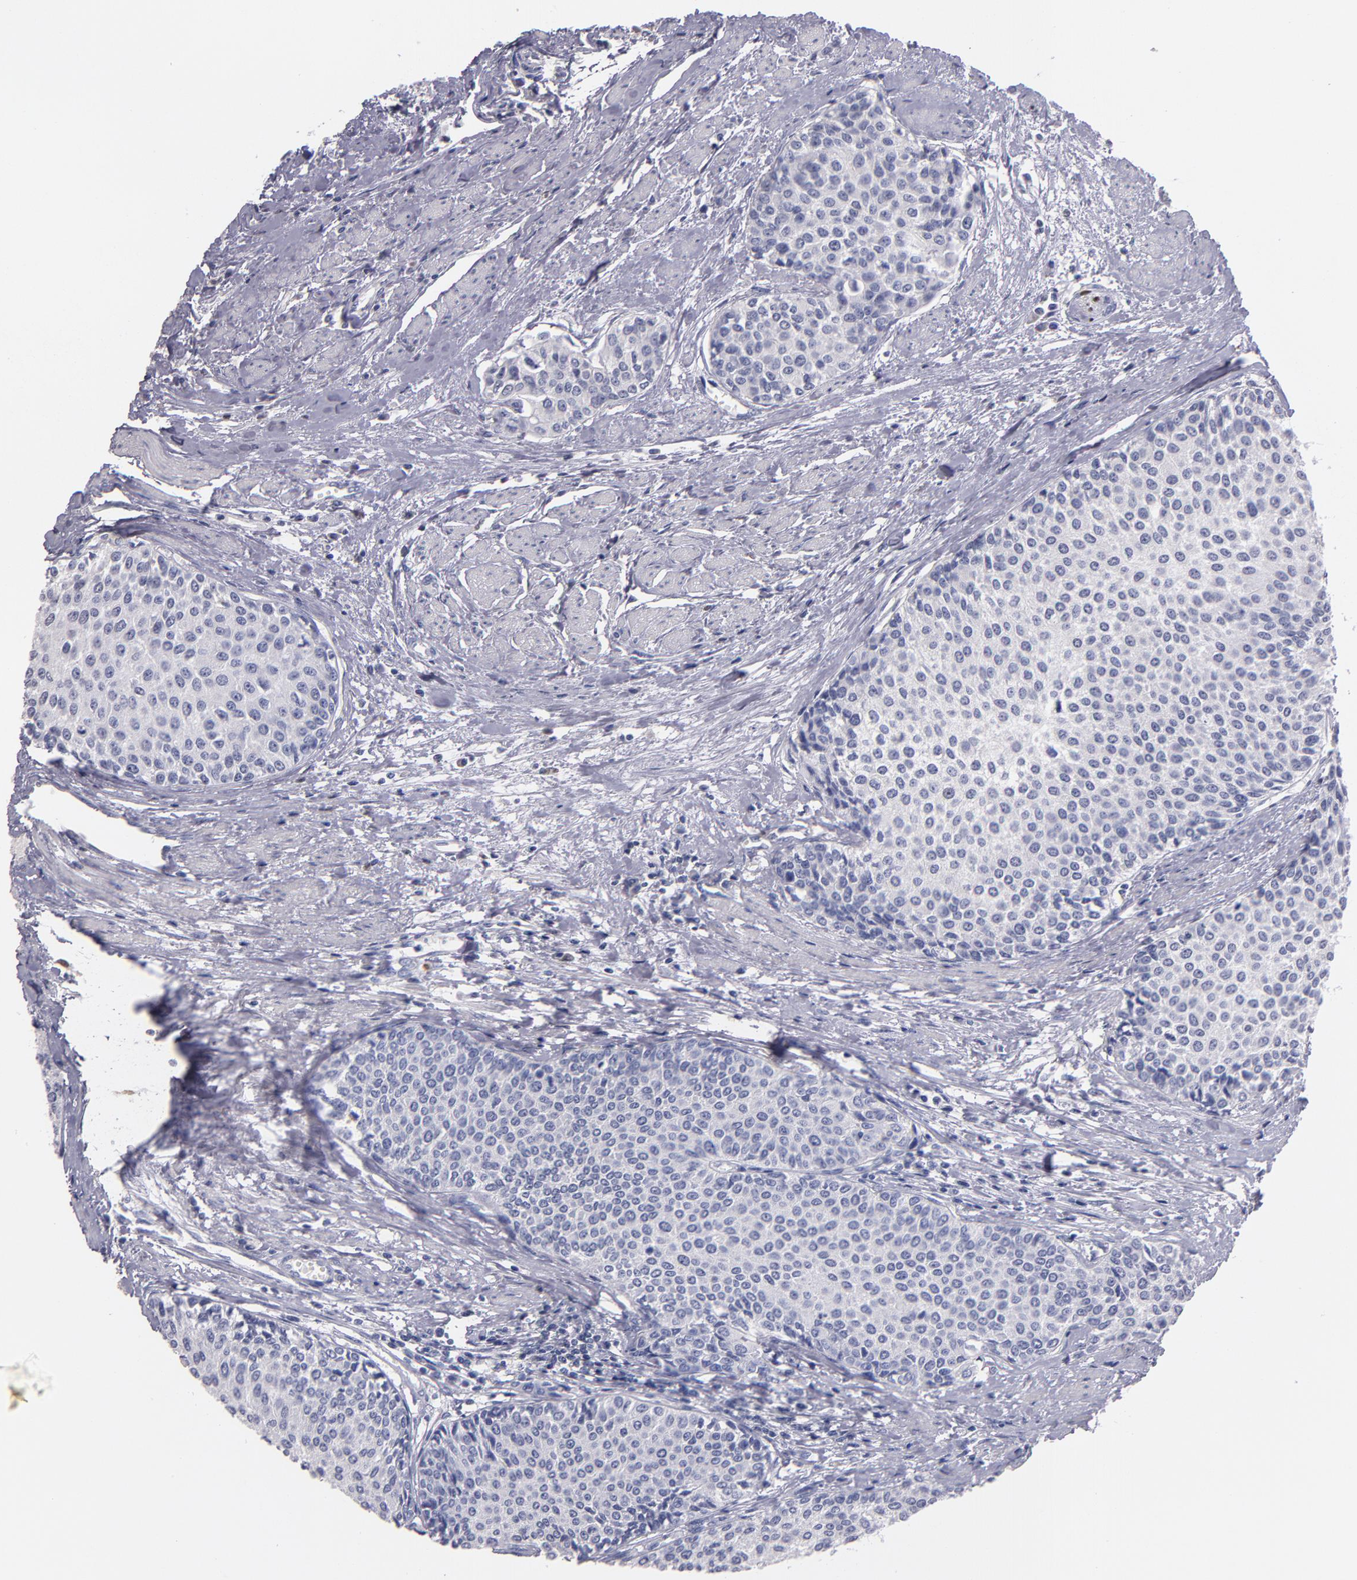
{"staining": {"intensity": "negative", "quantity": "none", "location": "none"}, "tissue": "urothelial cancer", "cell_type": "Tumor cells", "image_type": "cancer", "snomed": [{"axis": "morphology", "description": "Urothelial carcinoma, Low grade"}, {"axis": "topography", "description": "Urinary bladder"}], "caption": "This is an immunohistochemistry photomicrograph of human low-grade urothelial carcinoma. There is no positivity in tumor cells.", "gene": "SOX10", "patient": {"sex": "female", "age": 73}}